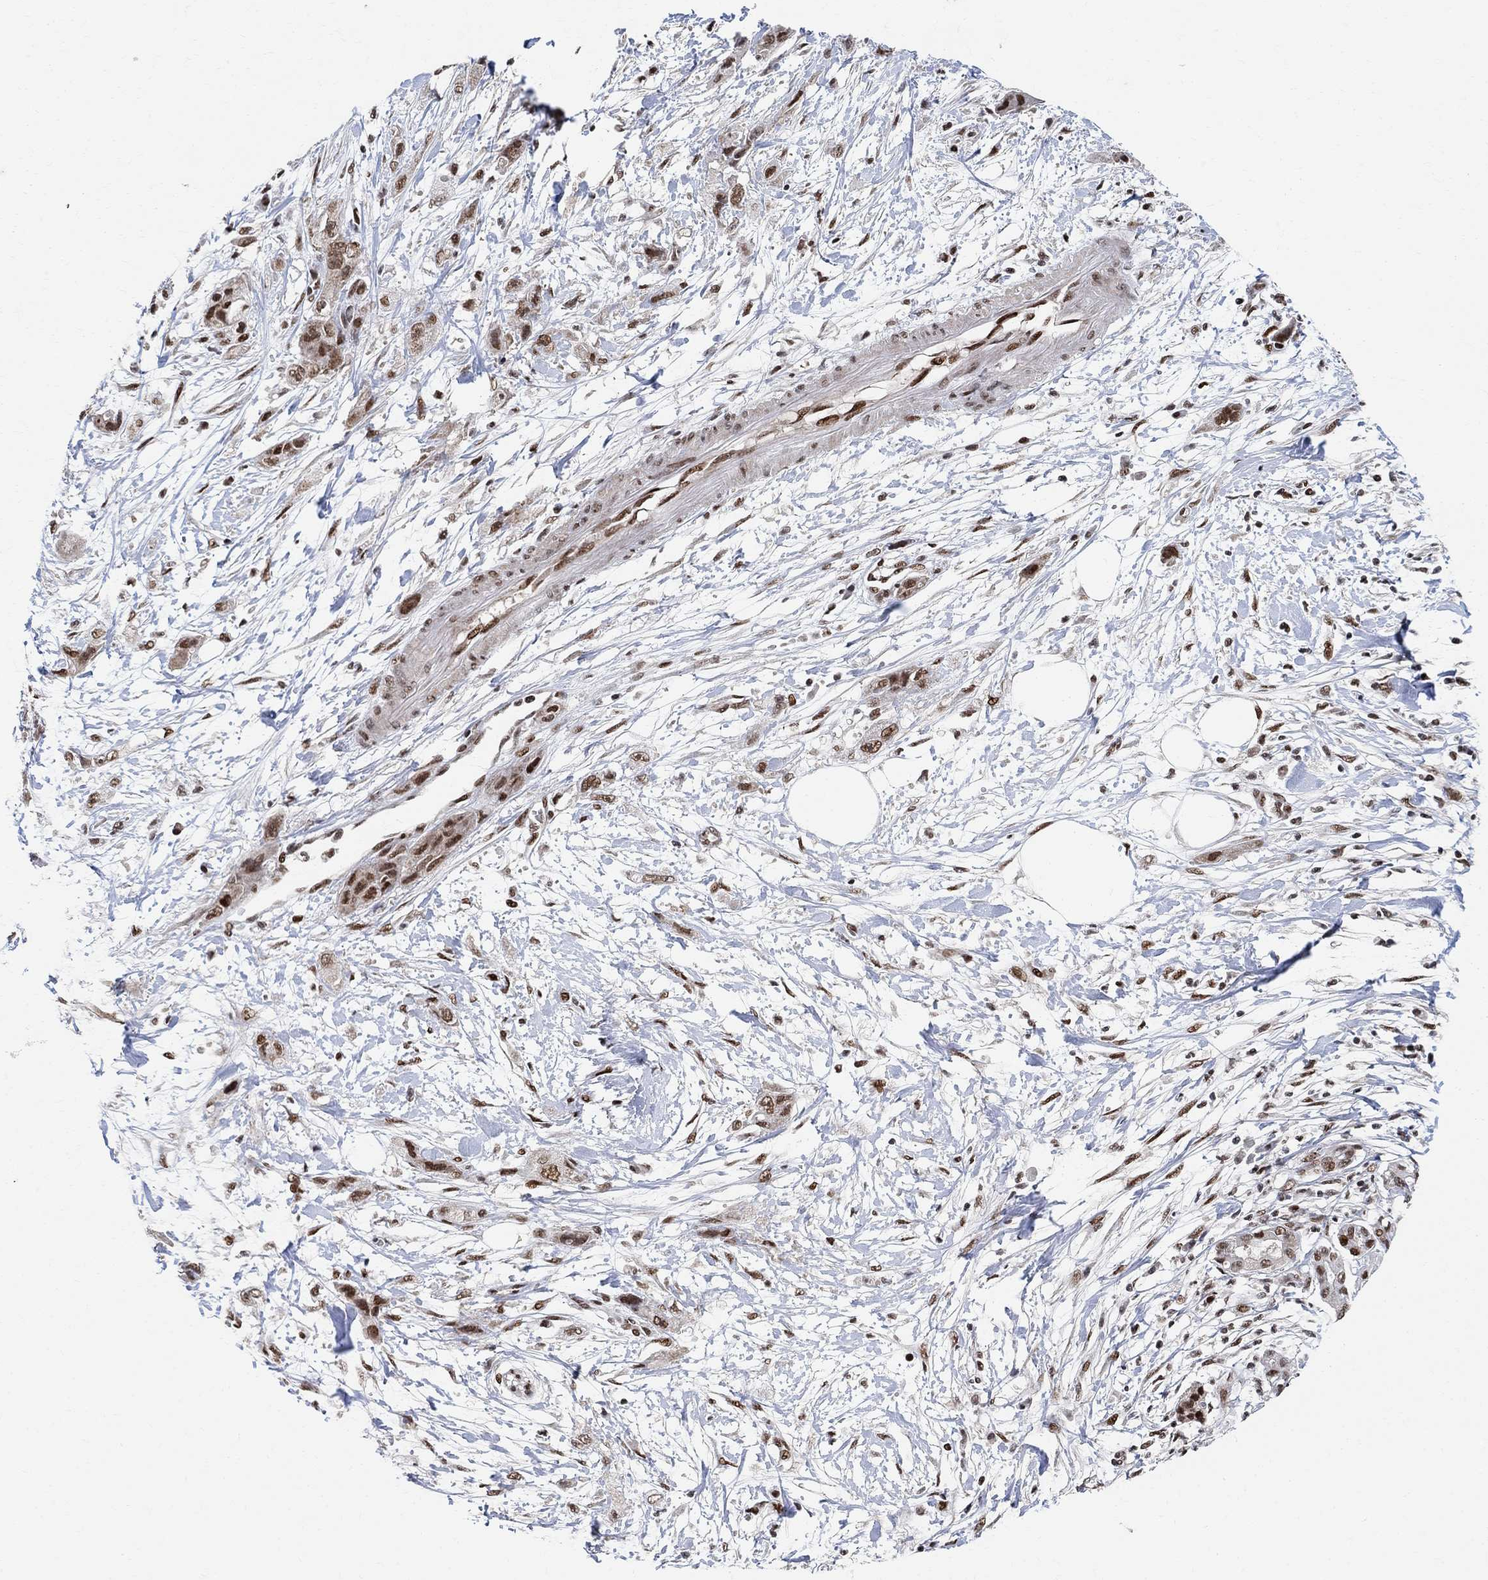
{"staining": {"intensity": "strong", "quantity": ">75%", "location": "nuclear"}, "tissue": "pancreatic cancer", "cell_type": "Tumor cells", "image_type": "cancer", "snomed": [{"axis": "morphology", "description": "Adenocarcinoma, NOS"}, {"axis": "topography", "description": "Pancreas"}], "caption": "The histopathology image demonstrates staining of pancreatic cancer (adenocarcinoma), revealing strong nuclear protein expression (brown color) within tumor cells.", "gene": "E4F1", "patient": {"sex": "male", "age": 72}}